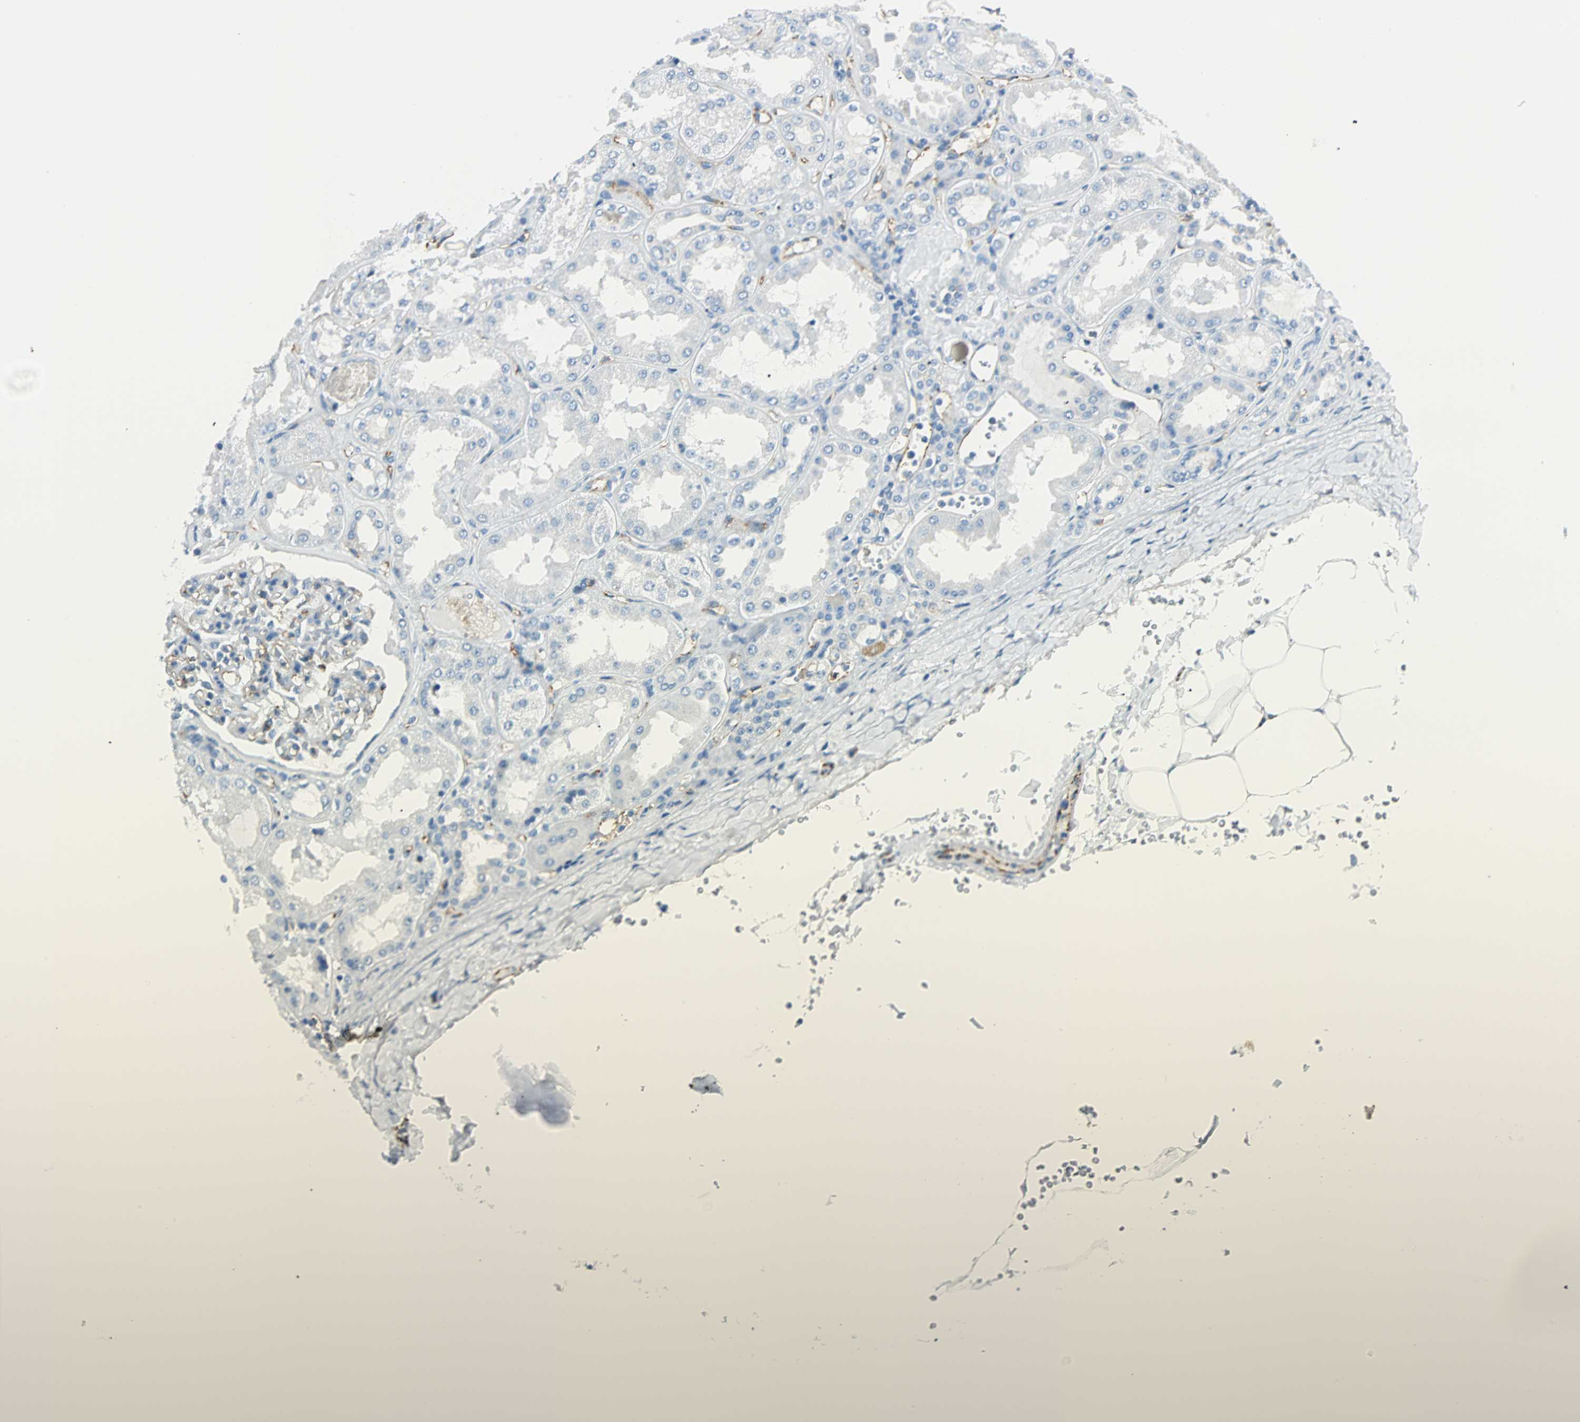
{"staining": {"intensity": "moderate", "quantity": "25%-75%", "location": "cytoplasmic/membranous"}, "tissue": "kidney", "cell_type": "Cells in glomeruli", "image_type": "normal", "snomed": [{"axis": "morphology", "description": "Normal tissue, NOS"}, {"axis": "topography", "description": "Kidney"}], "caption": "IHC image of normal human kidney stained for a protein (brown), which shows medium levels of moderate cytoplasmic/membranous staining in approximately 25%-75% of cells in glomeruli.", "gene": "VPS9D1", "patient": {"sex": "female", "age": 56}}